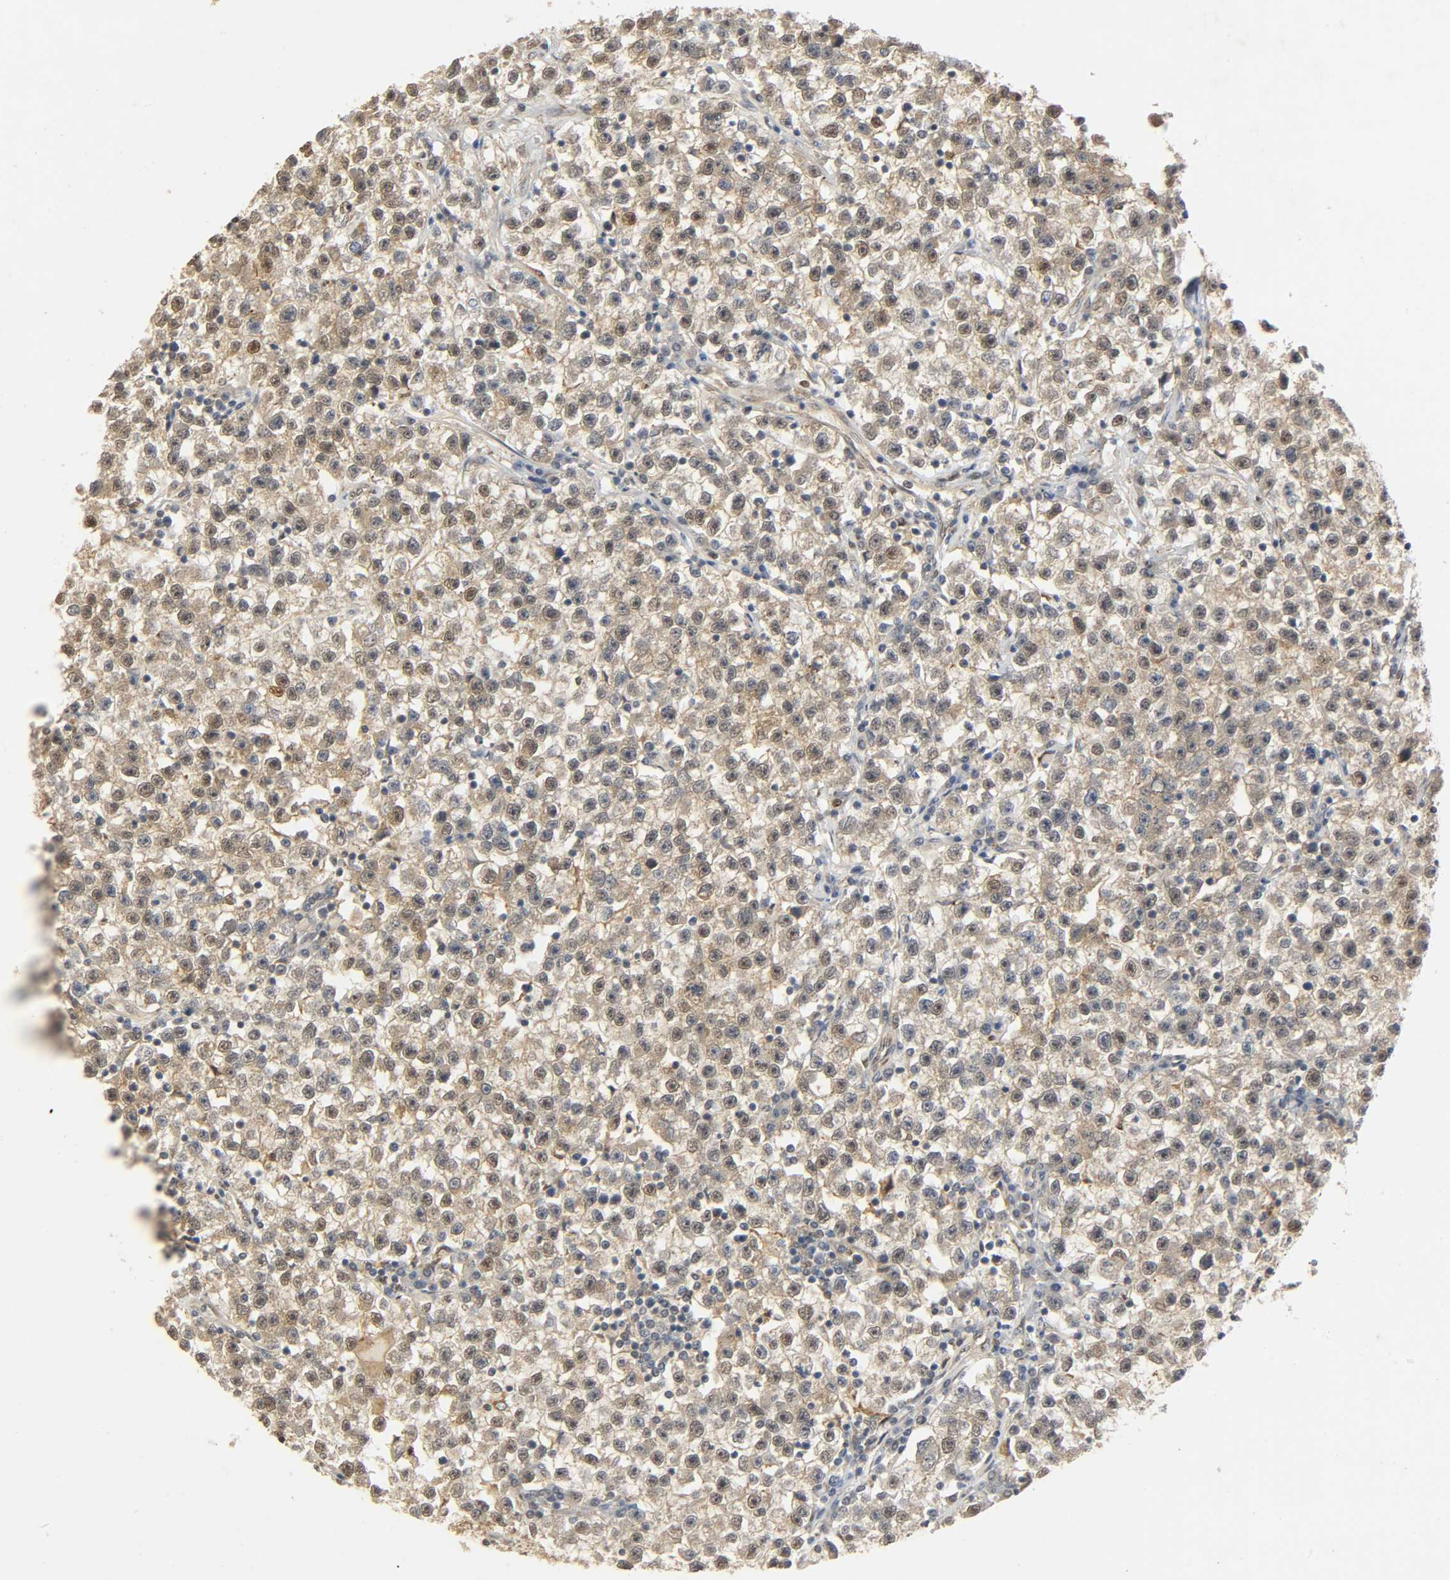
{"staining": {"intensity": "weak", "quantity": ">75%", "location": "cytoplasmic/membranous,nuclear"}, "tissue": "testis cancer", "cell_type": "Tumor cells", "image_type": "cancer", "snomed": [{"axis": "morphology", "description": "Seminoma, NOS"}, {"axis": "topography", "description": "Testis"}], "caption": "Testis cancer stained with DAB (3,3'-diaminobenzidine) immunohistochemistry shows low levels of weak cytoplasmic/membranous and nuclear positivity in approximately >75% of tumor cells.", "gene": "ZFPM2", "patient": {"sex": "male", "age": 22}}